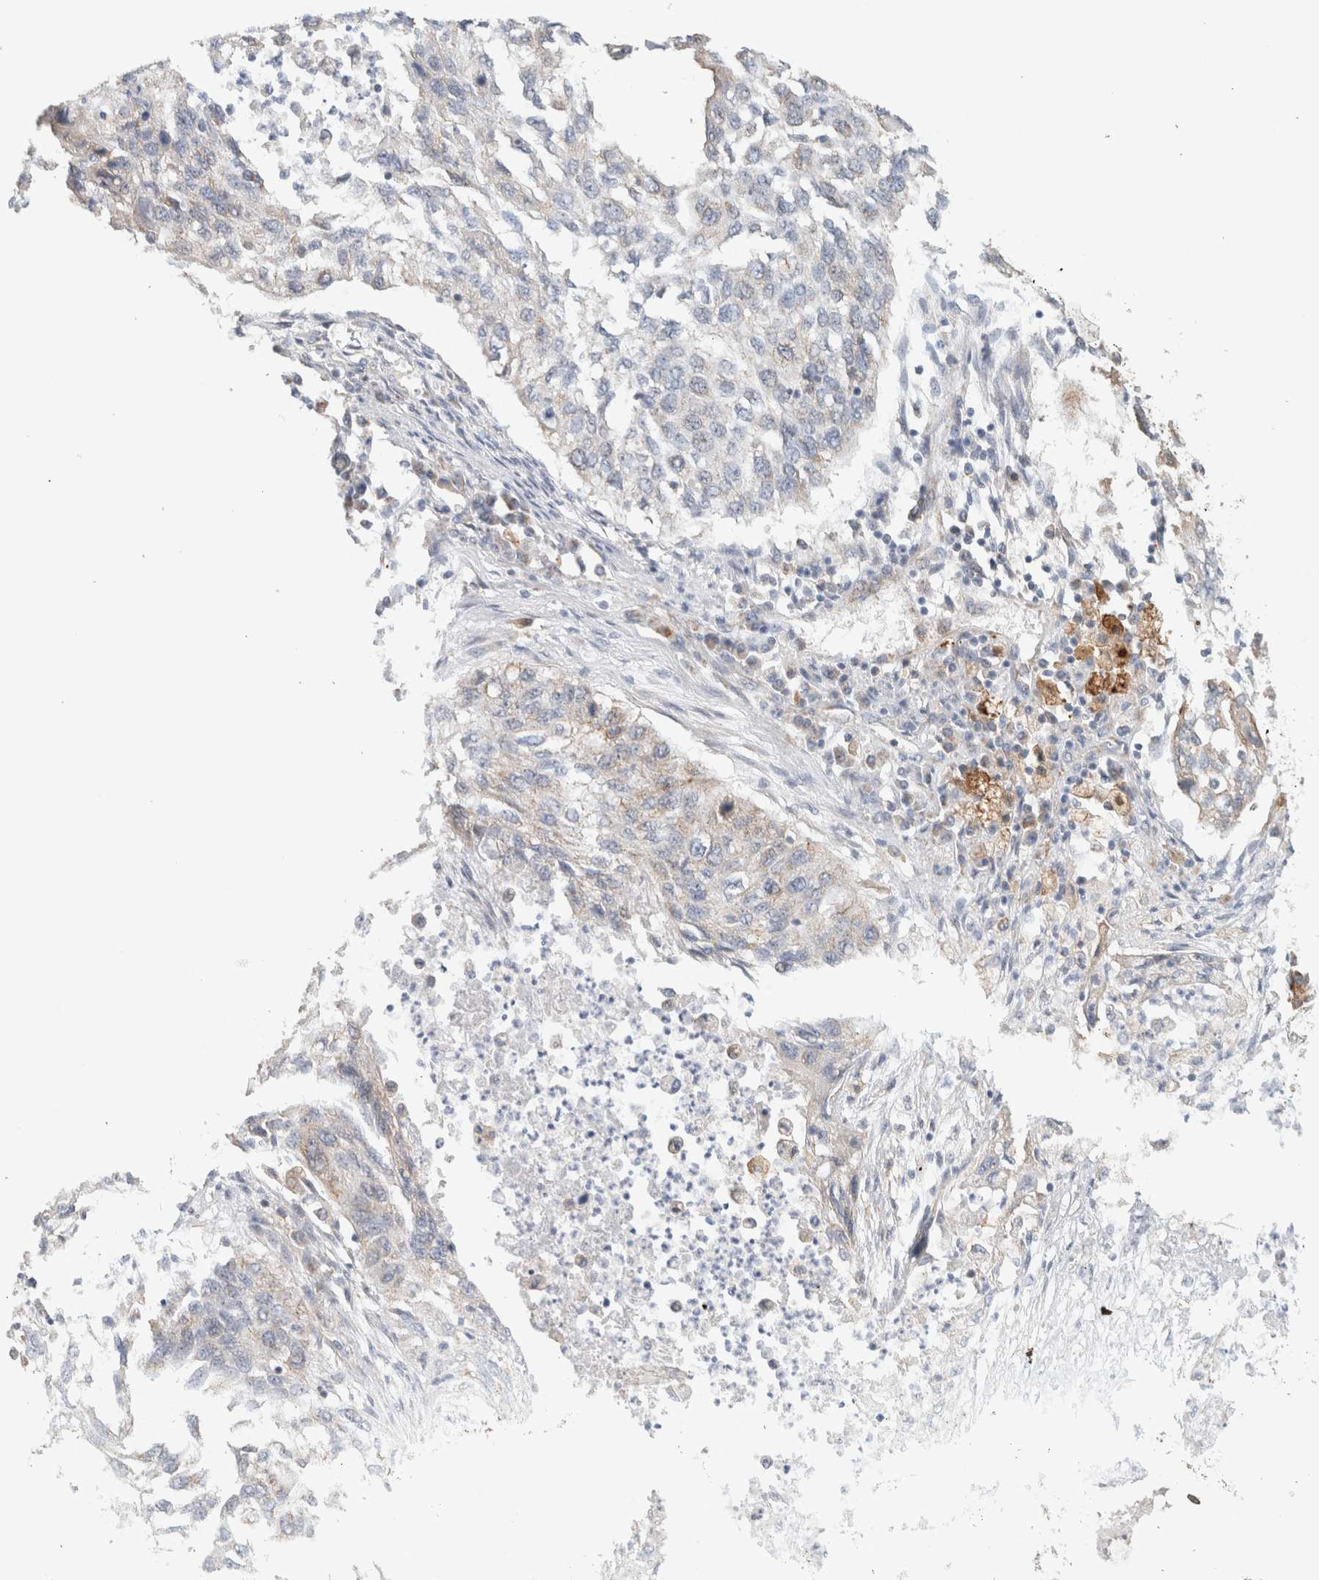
{"staining": {"intensity": "negative", "quantity": "none", "location": "none"}, "tissue": "lung cancer", "cell_type": "Tumor cells", "image_type": "cancer", "snomed": [{"axis": "morphology", "description": "Squamous cell carcinoma, NOS"}, {"axis": "topography", "description": "Lung"}], "caption": "Photomicrograph shows no protein staining in tumor cells of lung cancer tissue.", "gene": "MRM3", "patient": {"sex": "female", "age": 63}}